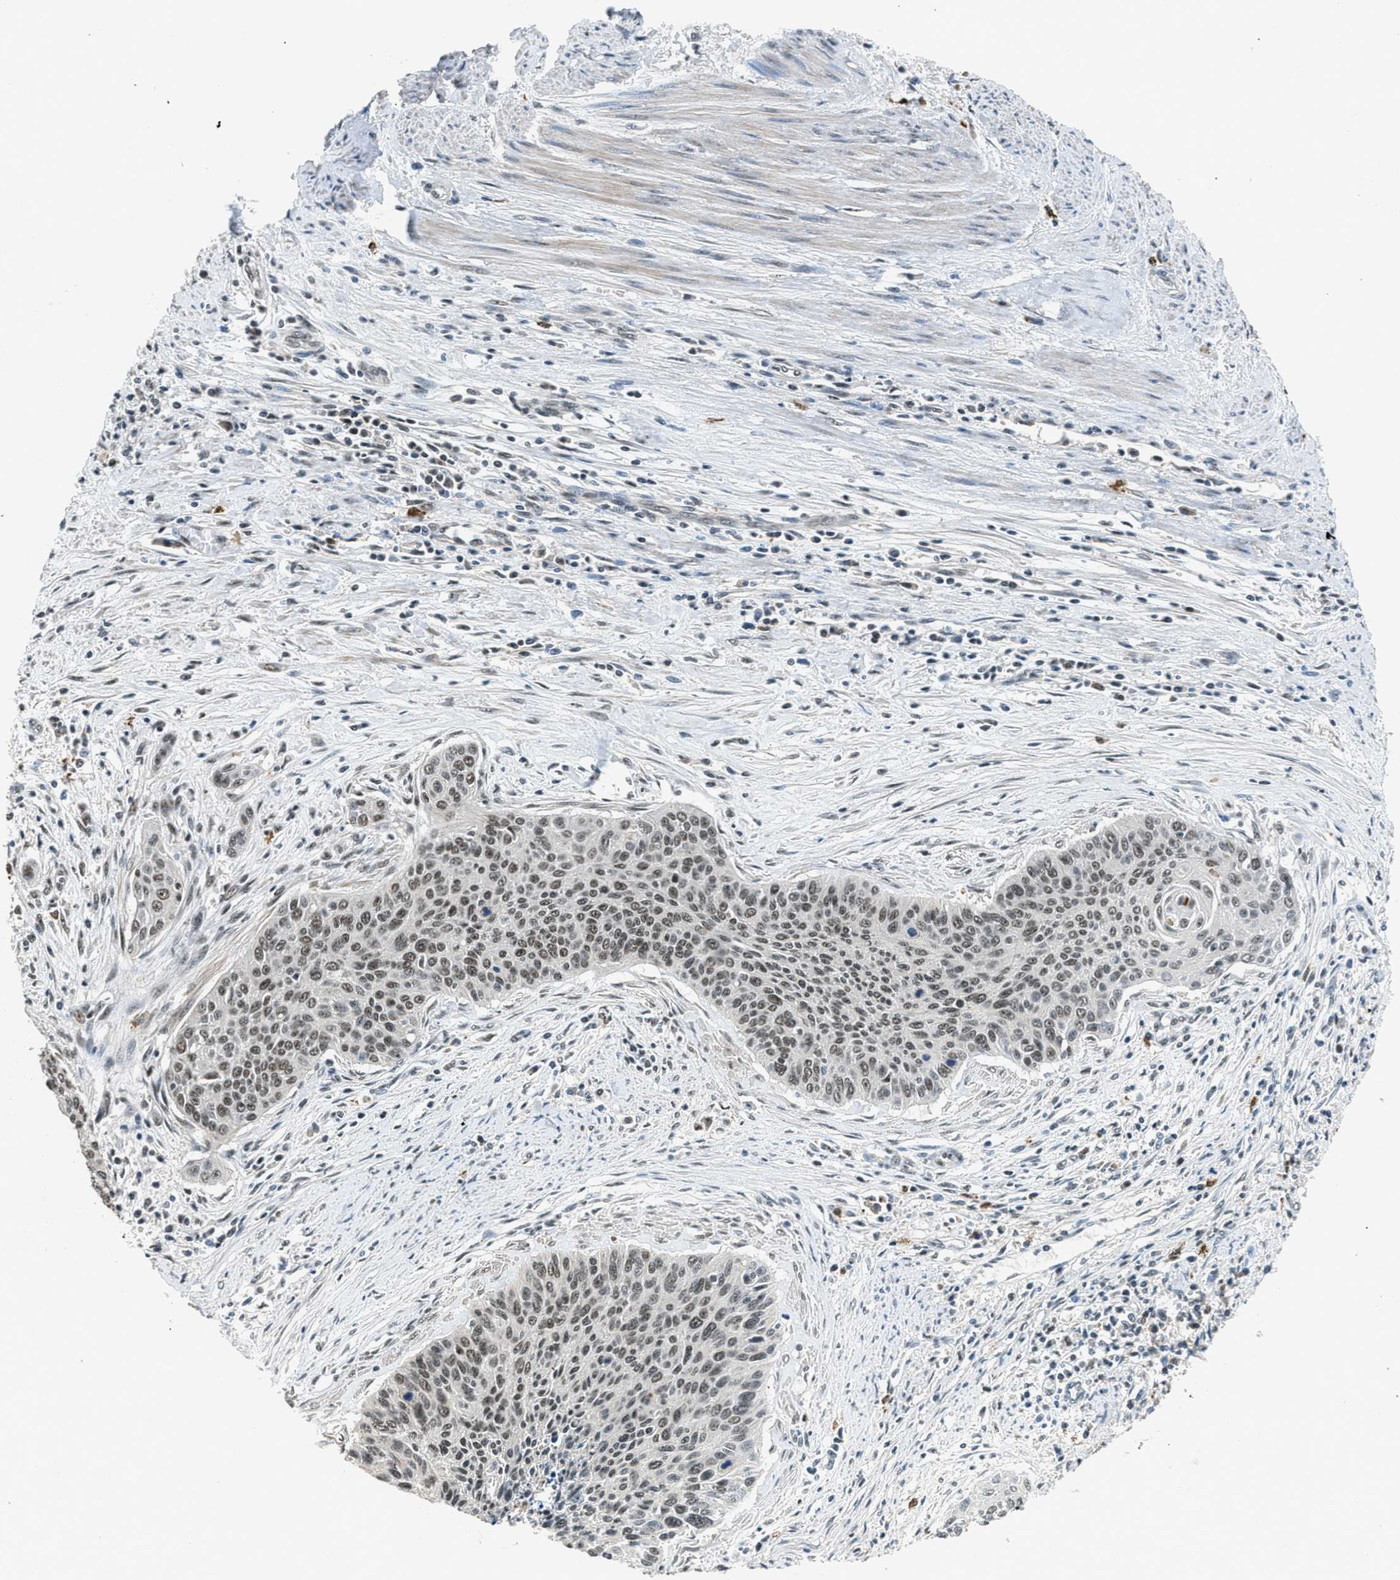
{"staining": {"intensity": "moderate", "quantity": "25%-75%", "location": "nuclear"}, "tissue": "cervical cancer", "cell_type": "Tumor cells", "image_type": "cancer", "snomed": [{"axis": "morphology", "description": "Squamous cell carcinoma, NOS"}, {"axis": "topography", "description": "Cervix"}], "caption": "A brown stain highlights moderate nuclear expression of a protein in human cervical squamous cell carcinoma tumor cells.", "gene": "SLC15A4", "patient": {"sex": "female", "age": 55}}